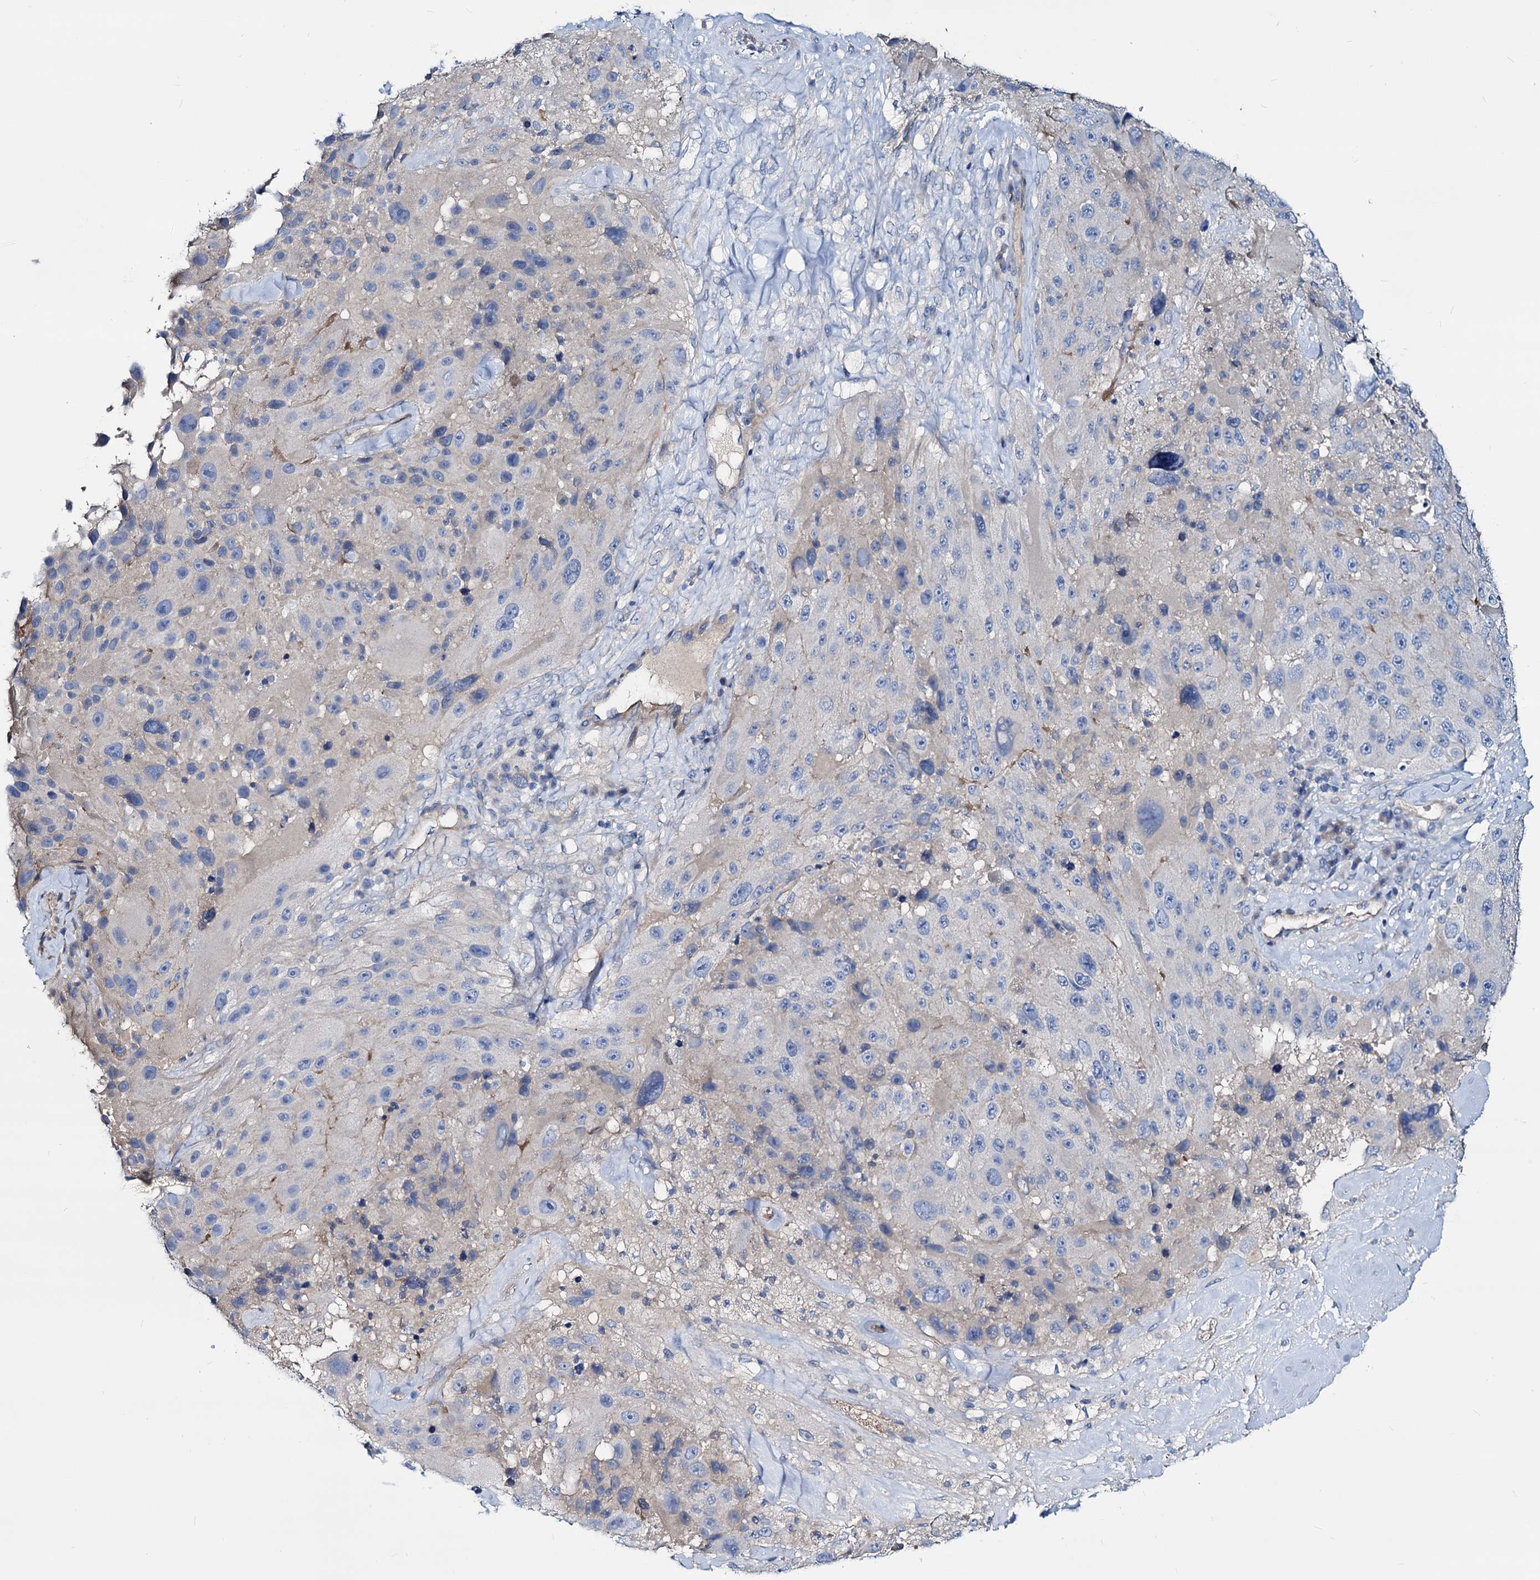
{"staining": {"intensity": "negative", "quantity": "none", "location": "none"}, "tissue": "melanoma", "cell_type": "Tumor cells", "image_type": "cancer", "snomed": [{"axis": "morphology", "description": "Malignant melanoma, Metastatic site"}, {"axis": "topography", "description": "Lymph node"}], "caption": "A micrograph of malignant melanoma (metastatic site) stained for a protein exhibits no brown staining in tumor cells.", "gene": "DYDC2", "patient": {"sex": "male", "age": 62}}